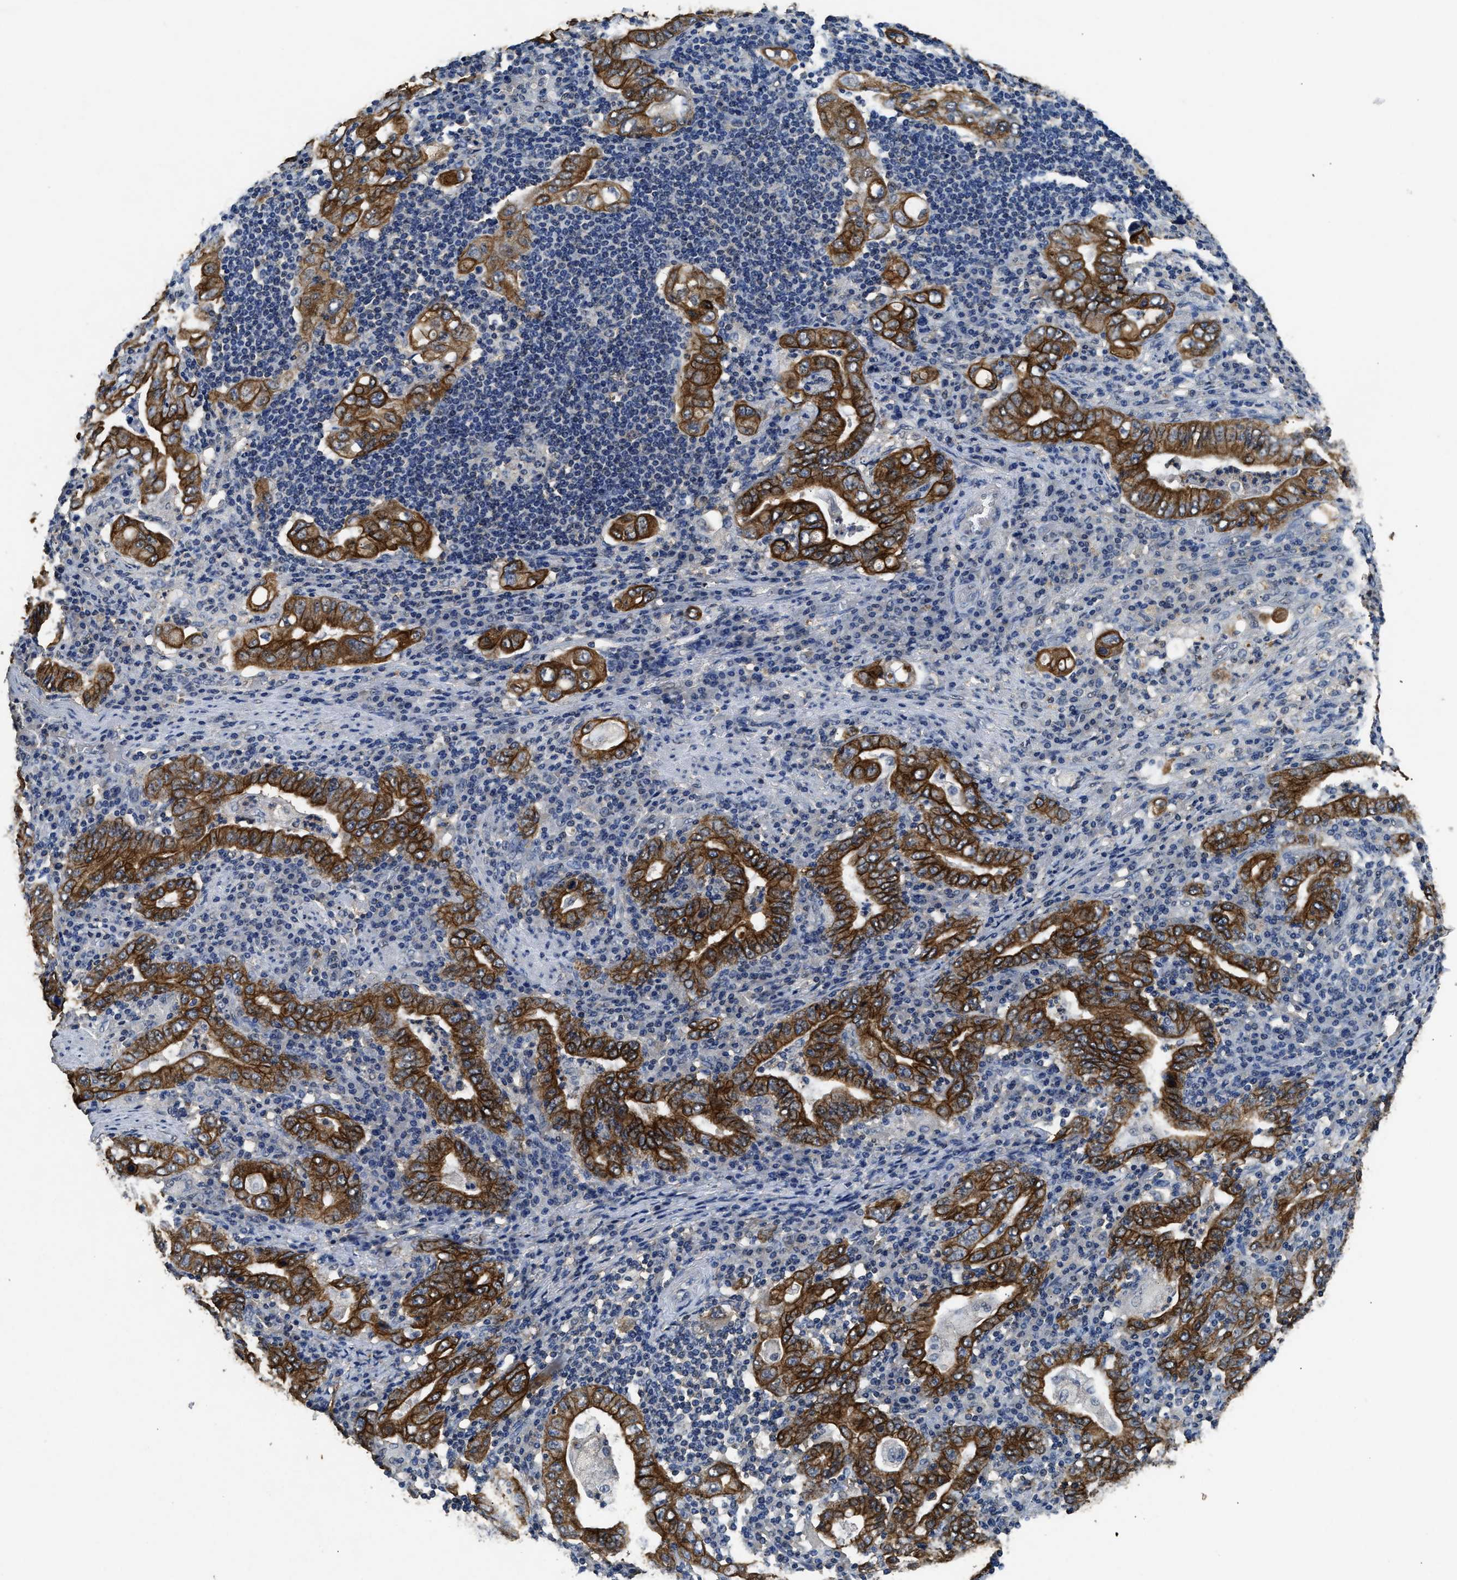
{"staining": {"intensity": "strong", "quantity": ">75%", "location": "cytoplasmic/membranous"}, "tissue": "stomach cancer", "cell_type": "Tumor cells", "image_type": "cancer", "snomed": [{"axis": "morphology", "description": "Normal tissue, NOS"}, {"axis": "morphology", "description": "Adenocarcinoma, NOS"}, {"axis": "topography", "description": "Esophagus"}, {"axis": "topography", "description": "Stomach, upper"}, {"axis": "topography", "description": "Peripheral nerve tissue"}], "caption": "The image exhibits immunohistochemical staining of stomach cancer (adenocarcinoma). There is strong cytoplasmic/membranous staining is seen in approximately >75% of tumor cells.", "gene": "CTNNA1", "patient": {"sex": "male", "age": 62}}